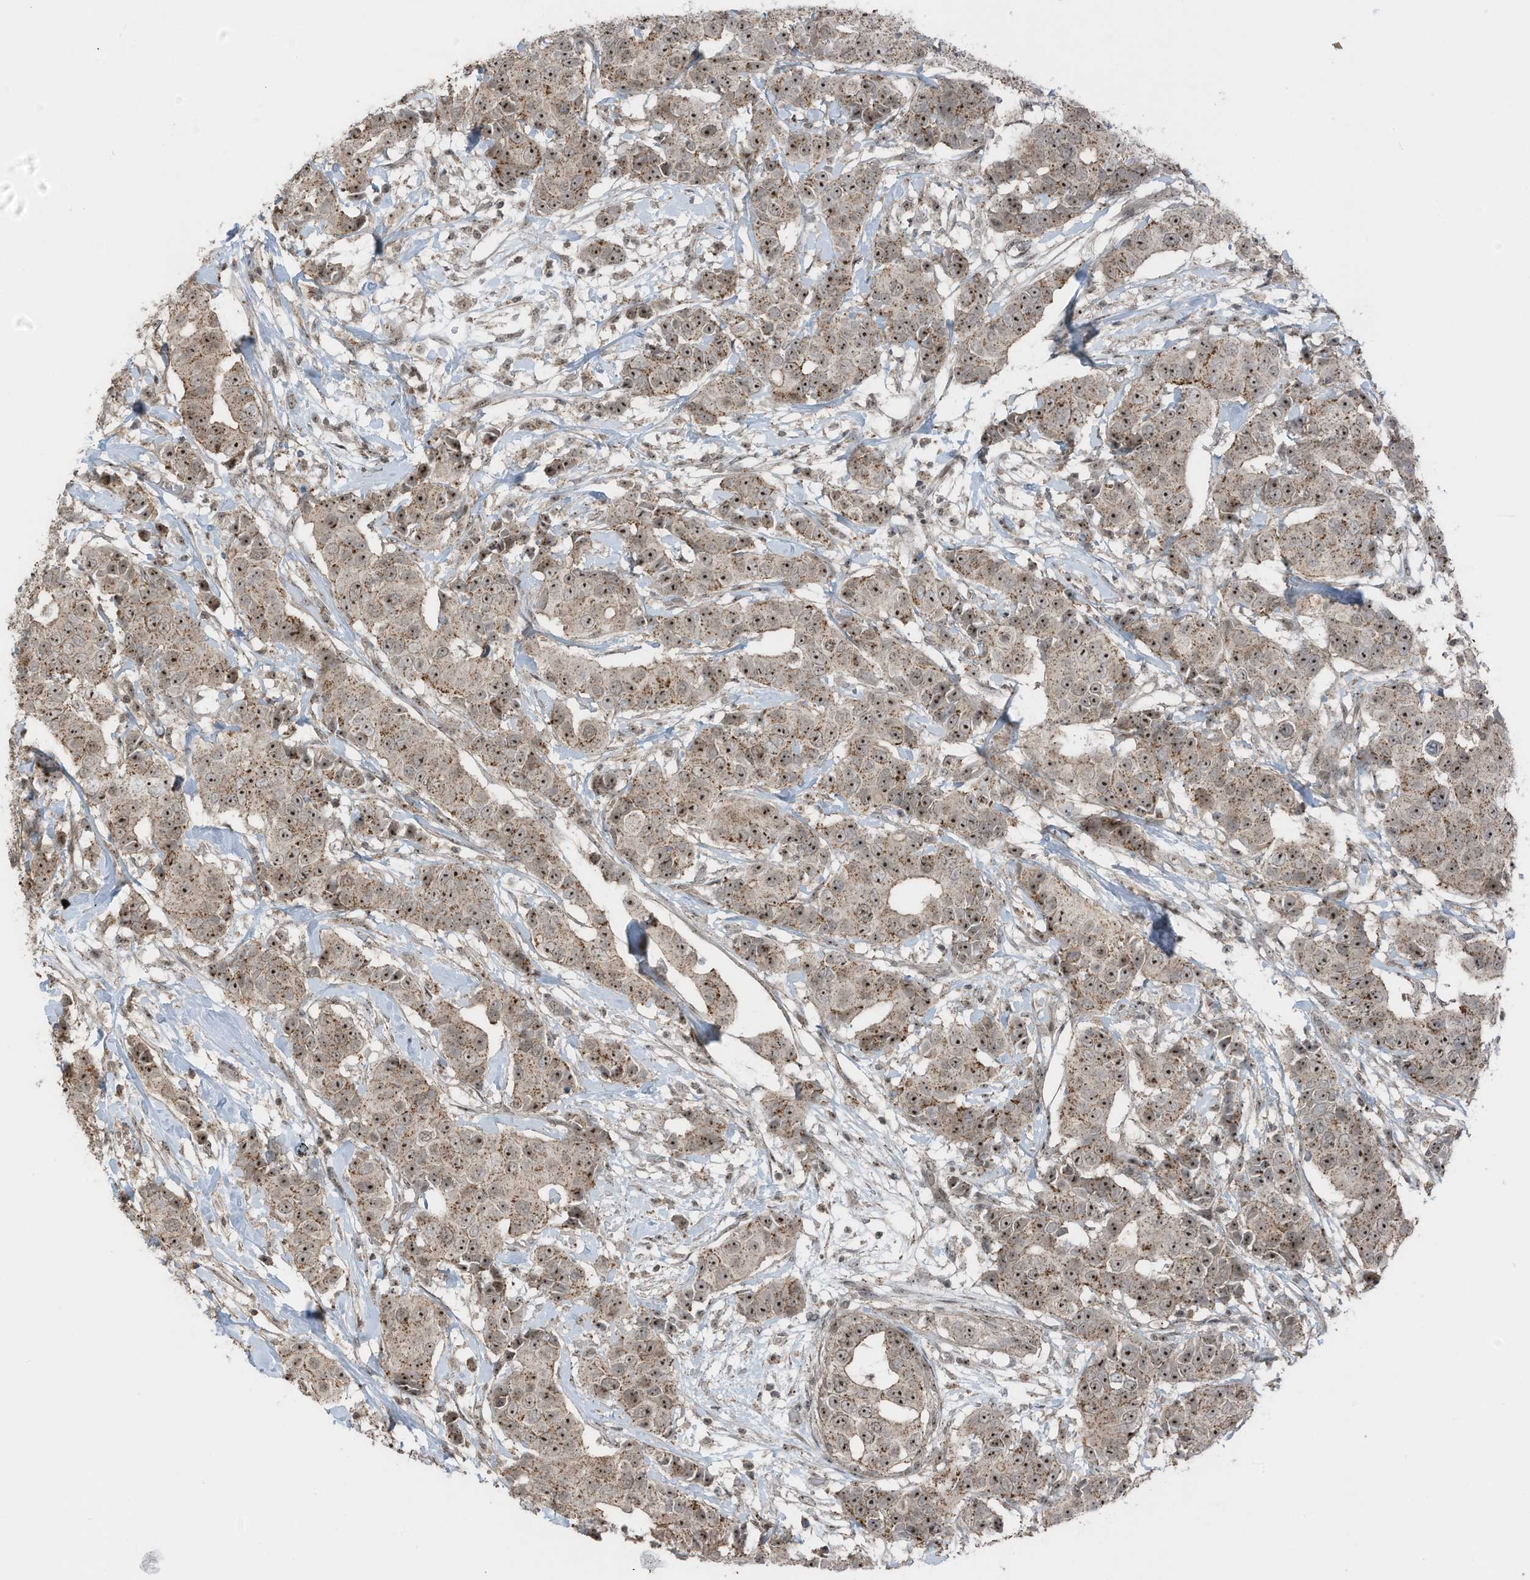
{"staining": {"intensity": "moderate", "quantity": ">75%", "location": "cytoplasmic/membranous,nuclear"}, "tissue": "breast cancer", "cell_type": "Tumor cells", "image_type": "cancer", "snomed": [{"axis": "morphology", "description": "Normal tissue, NOS"}, {"axis": "morphology", "description": "Duct carcinoma"}, {"axis": "topography", "description": "Breast"}], "caption": "A micrograph showing moderate cytoplasmic/membranous and nuclear positivity in about >75% of tumor cells in breast invasive ductal carcinoma, as visualized by brown immunohistochemical staining.", "gene": "UTP3", "patient": {"sex": "female", "age": 39}}